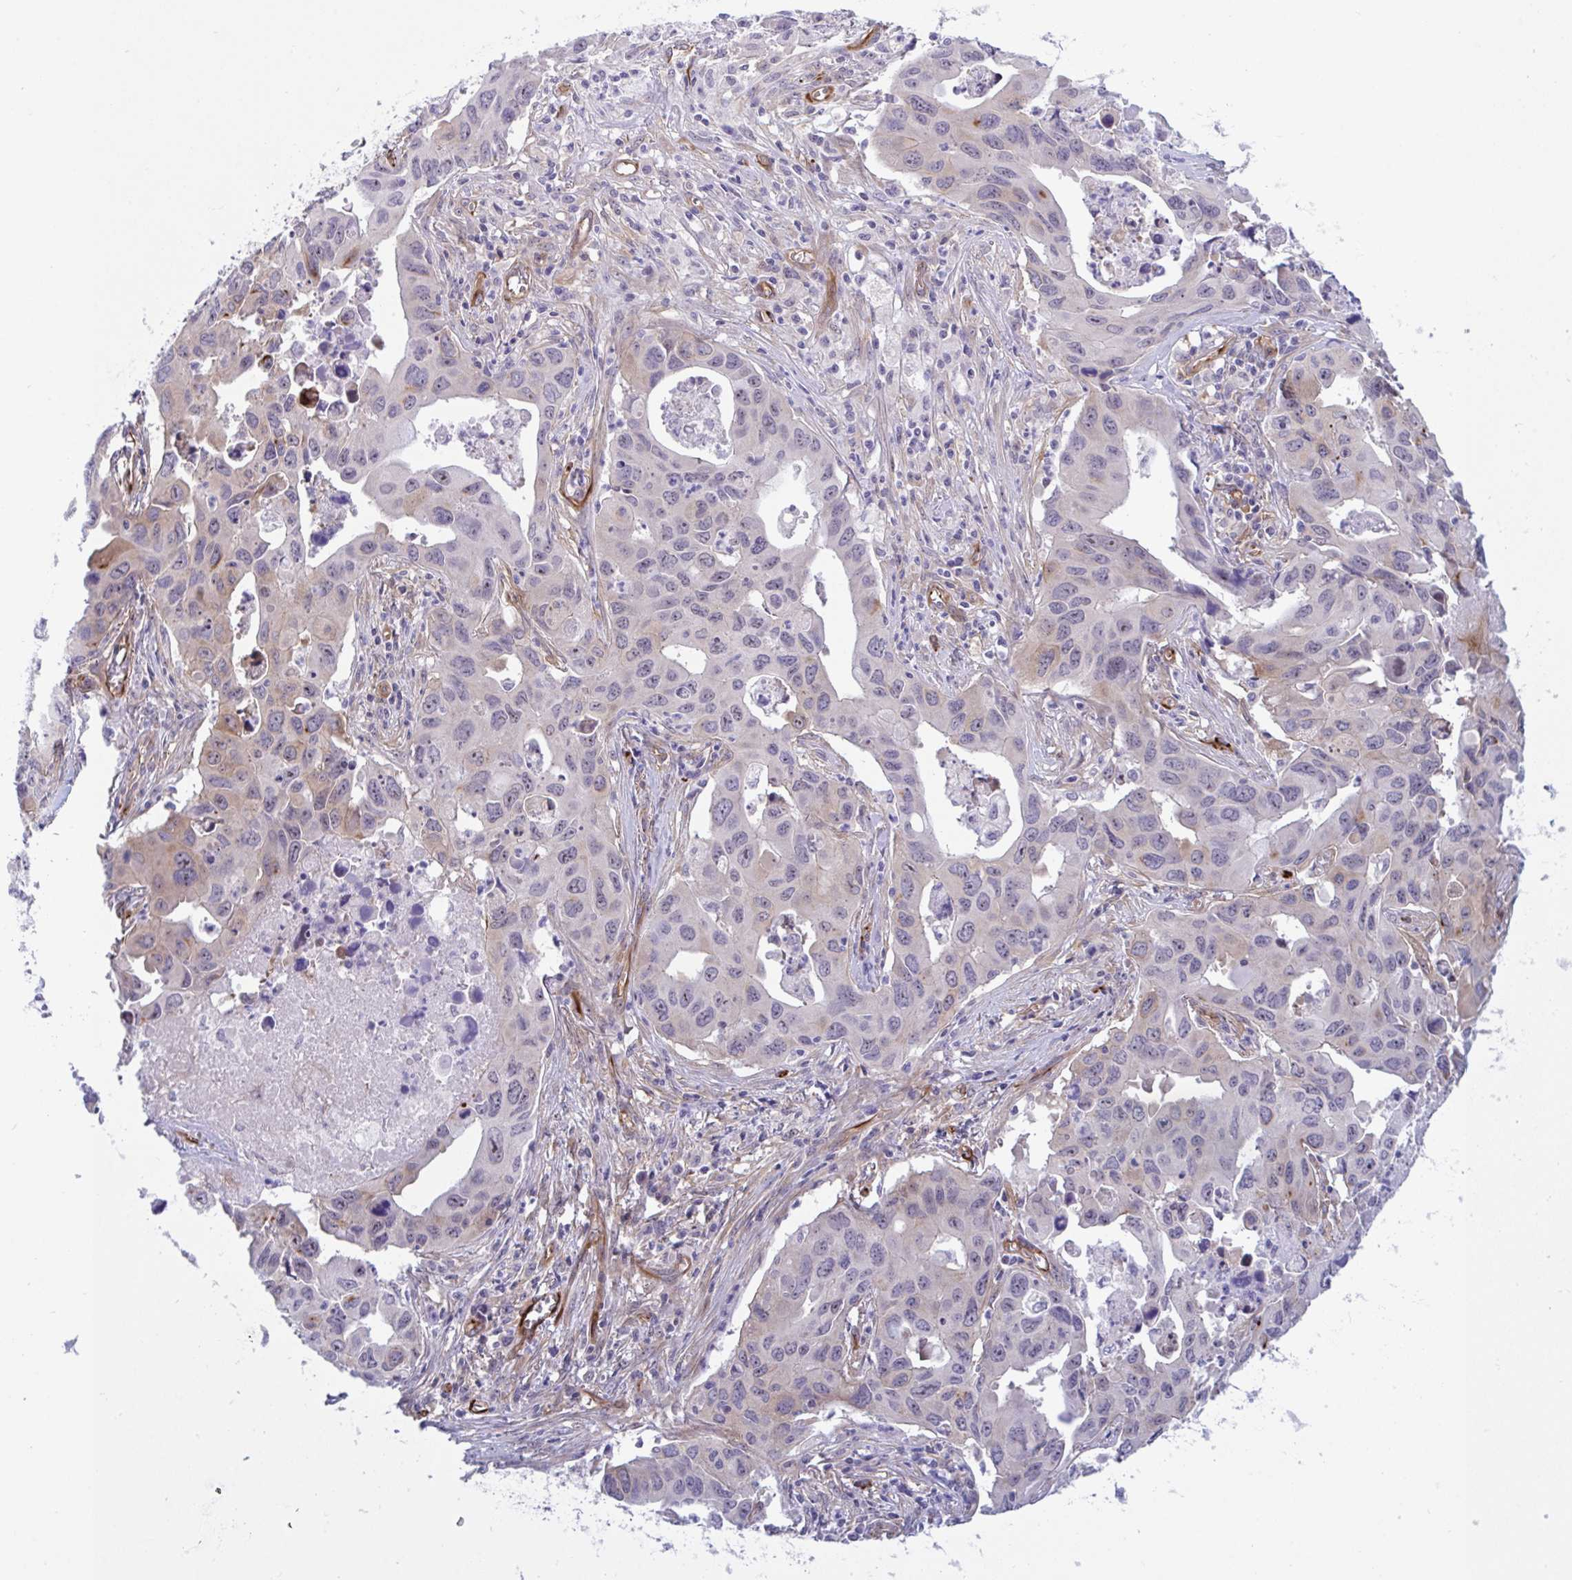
{"staining": {"intensity": "weak", "quantity": "<25%", "location": "cytoplasmic/membranous"}, "tissue": "lung cancer", "cell_type": "Tumor cells", "image_type": "cancer", "snomed": [{"axis": "morphology", "description": "Adenocarcinoma, NOS"}, {"axis": "topography", "description": "Lung"}], "caption": "High power microscopy photomicrograph of an immunohistochemistry (IHC) histopathology image of lung adenocarcinoma, revealing no significant staining in tumor cells.", "gene": "PRRT4", "patient": {"sex": "male", "age": 64}}